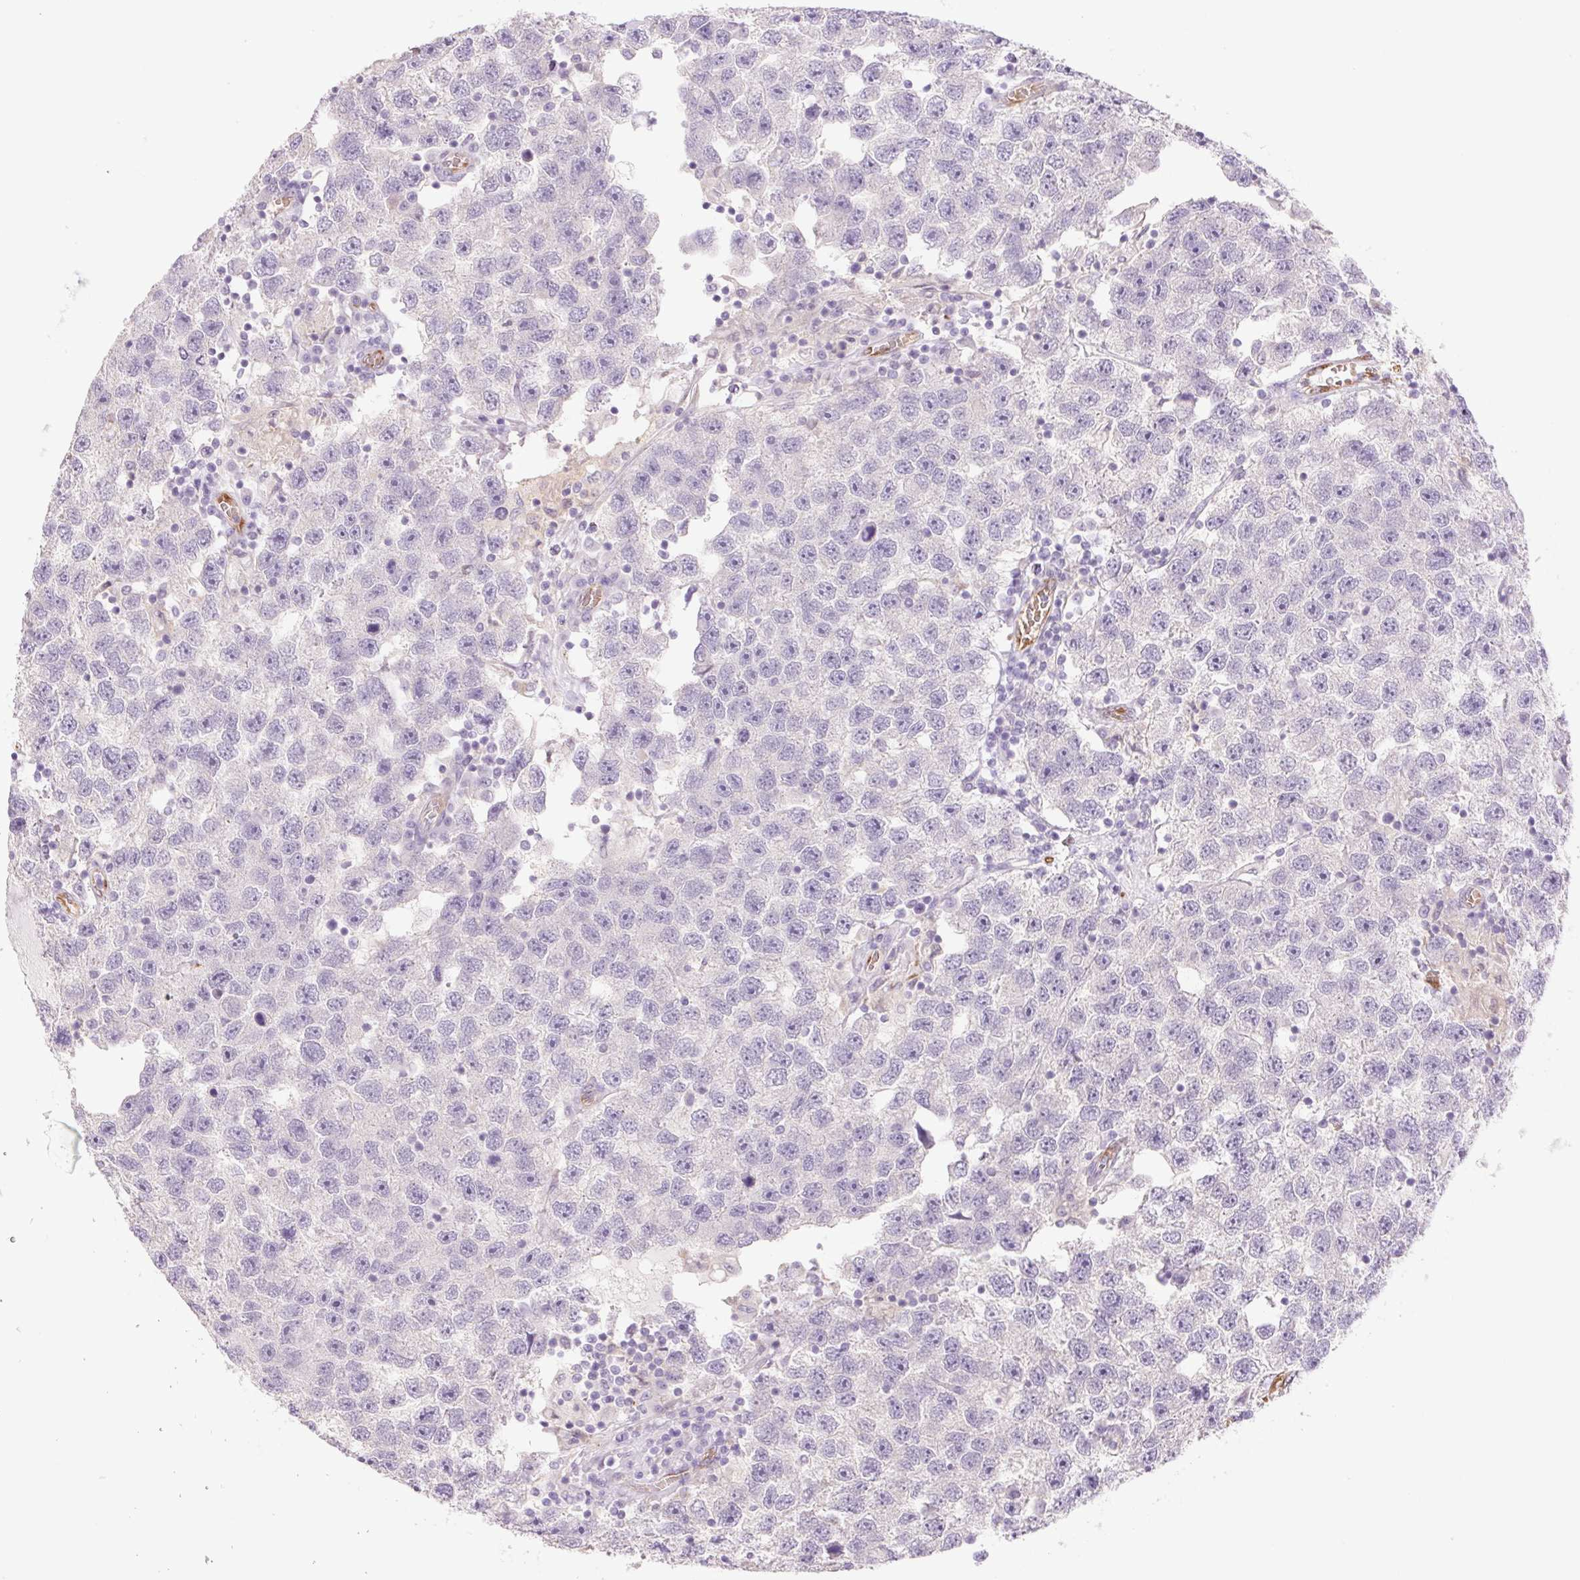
{"staining": {"intensity": "negative", "quantity": "none", "location": "none"}, "tissue": "testis cancer", "cell_type": "Tumor cells", "image_type": "cancer", "snomed": [{"axis": "morphology", "description": "Seminoma, NOS"}, {"axis": "topography", "description": "Testis"}], "caption": "IHC of human seminoma (testis) displays no staining in tumor cells. (DAB (3,3'-diaminobenzidine) IHC, high magnification).", "gene": "IGFL3", "patient": {"sex": "male", "age": 26}}